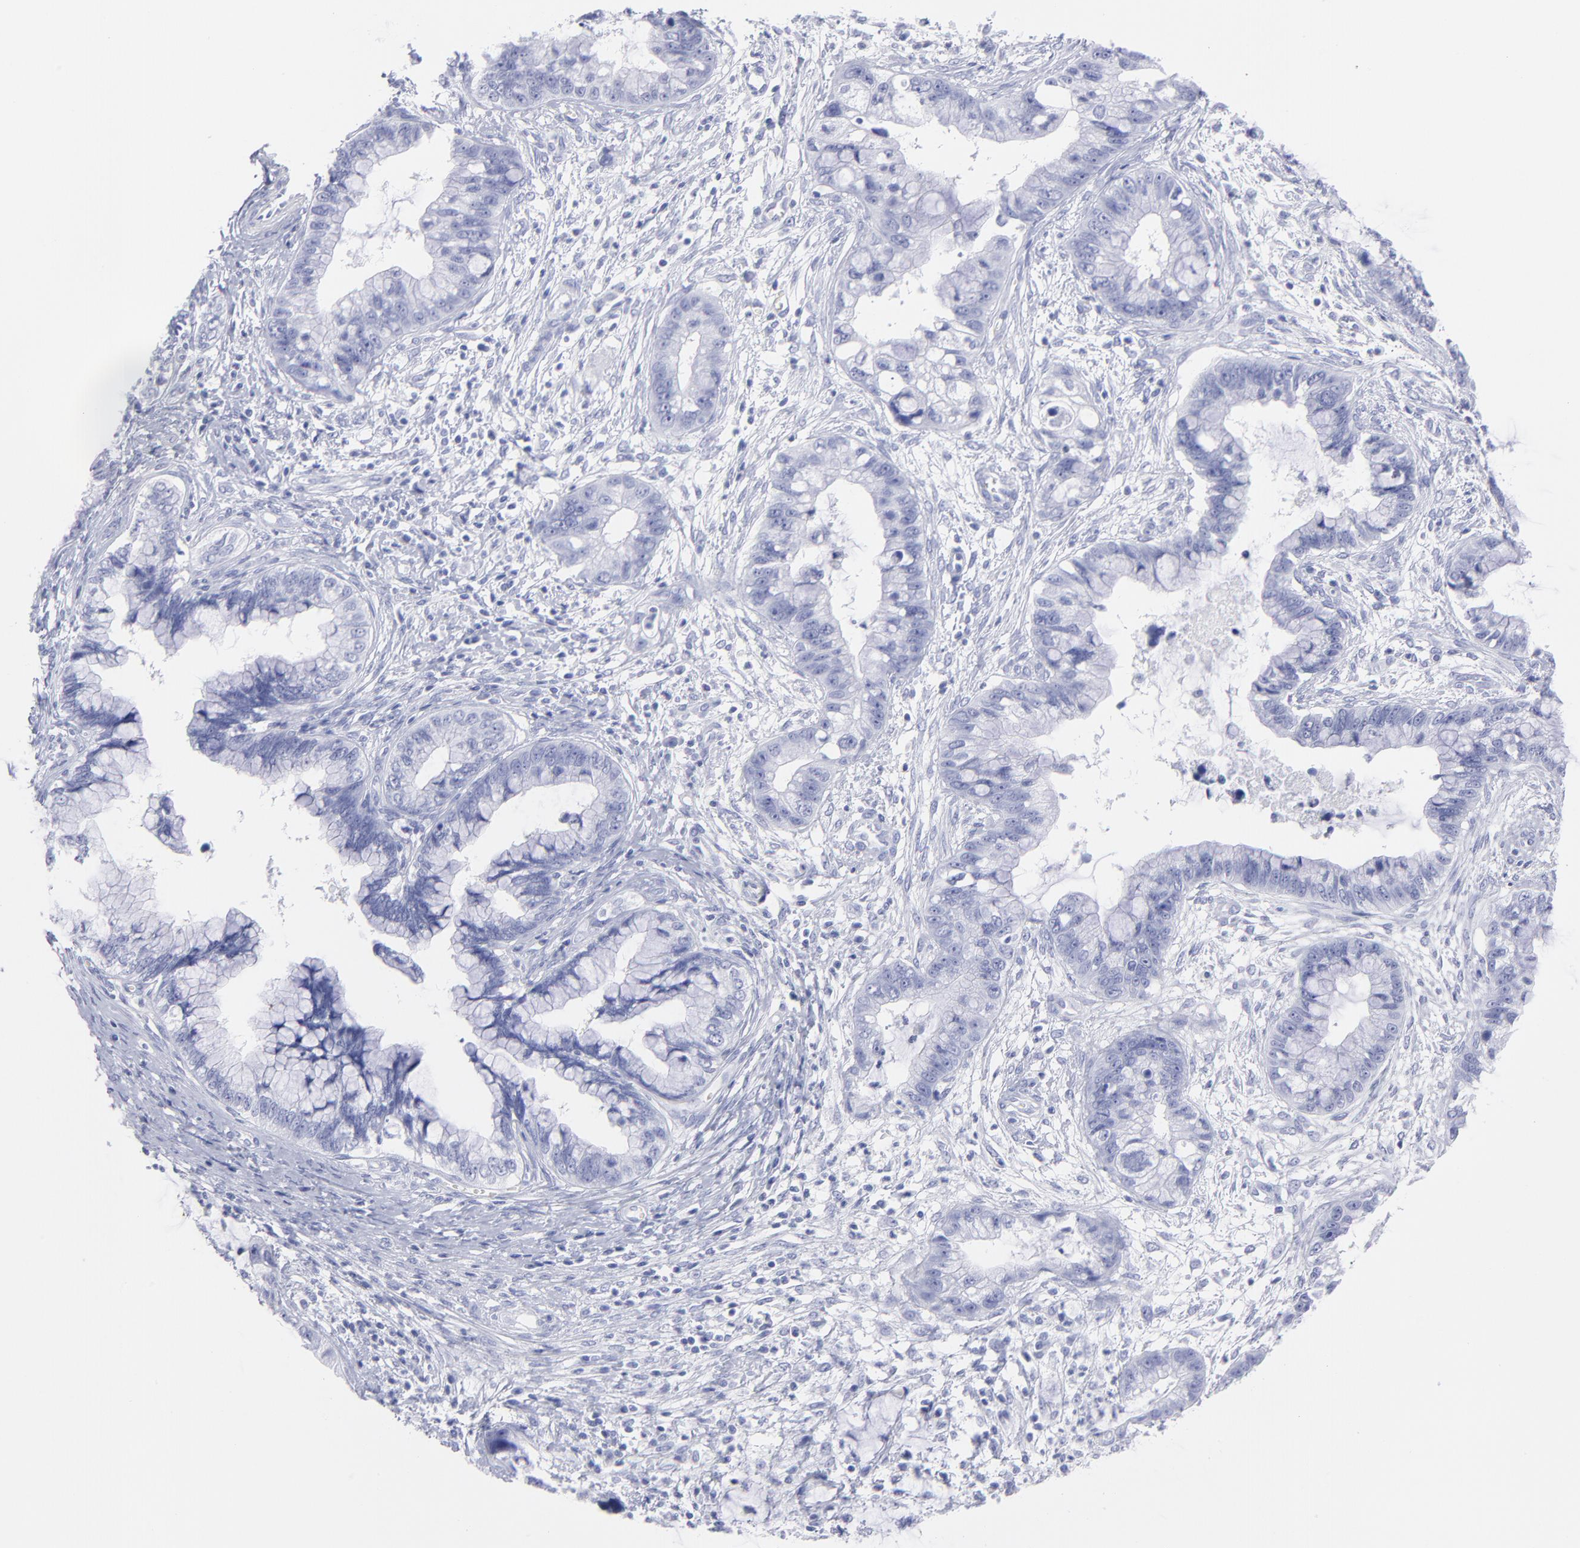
{"staining": {"intensity": "negative", "quantity": "none", "location": "none"}, "tissue": "cervical cancer", "cell_type": "Tumor cells", "image_type": "cancer", "snomed": [{"axis": "morphology", "description": "Adenocarcinoma, NOS"}, {"axis": "topography", "description": "Cervix"}], "caption": "High magnification brightfield microscopy of cervical cancer (adenocarcinoma) stained with DAB (brown) and counterstained with hematoxylin (blue): tumor cells show no significant expression. (DAB immunohistochemistry visualized using brightfield microscopy, high magnification).", "gene": "F13B", "patient": {"sex": "female", "age": 44}}